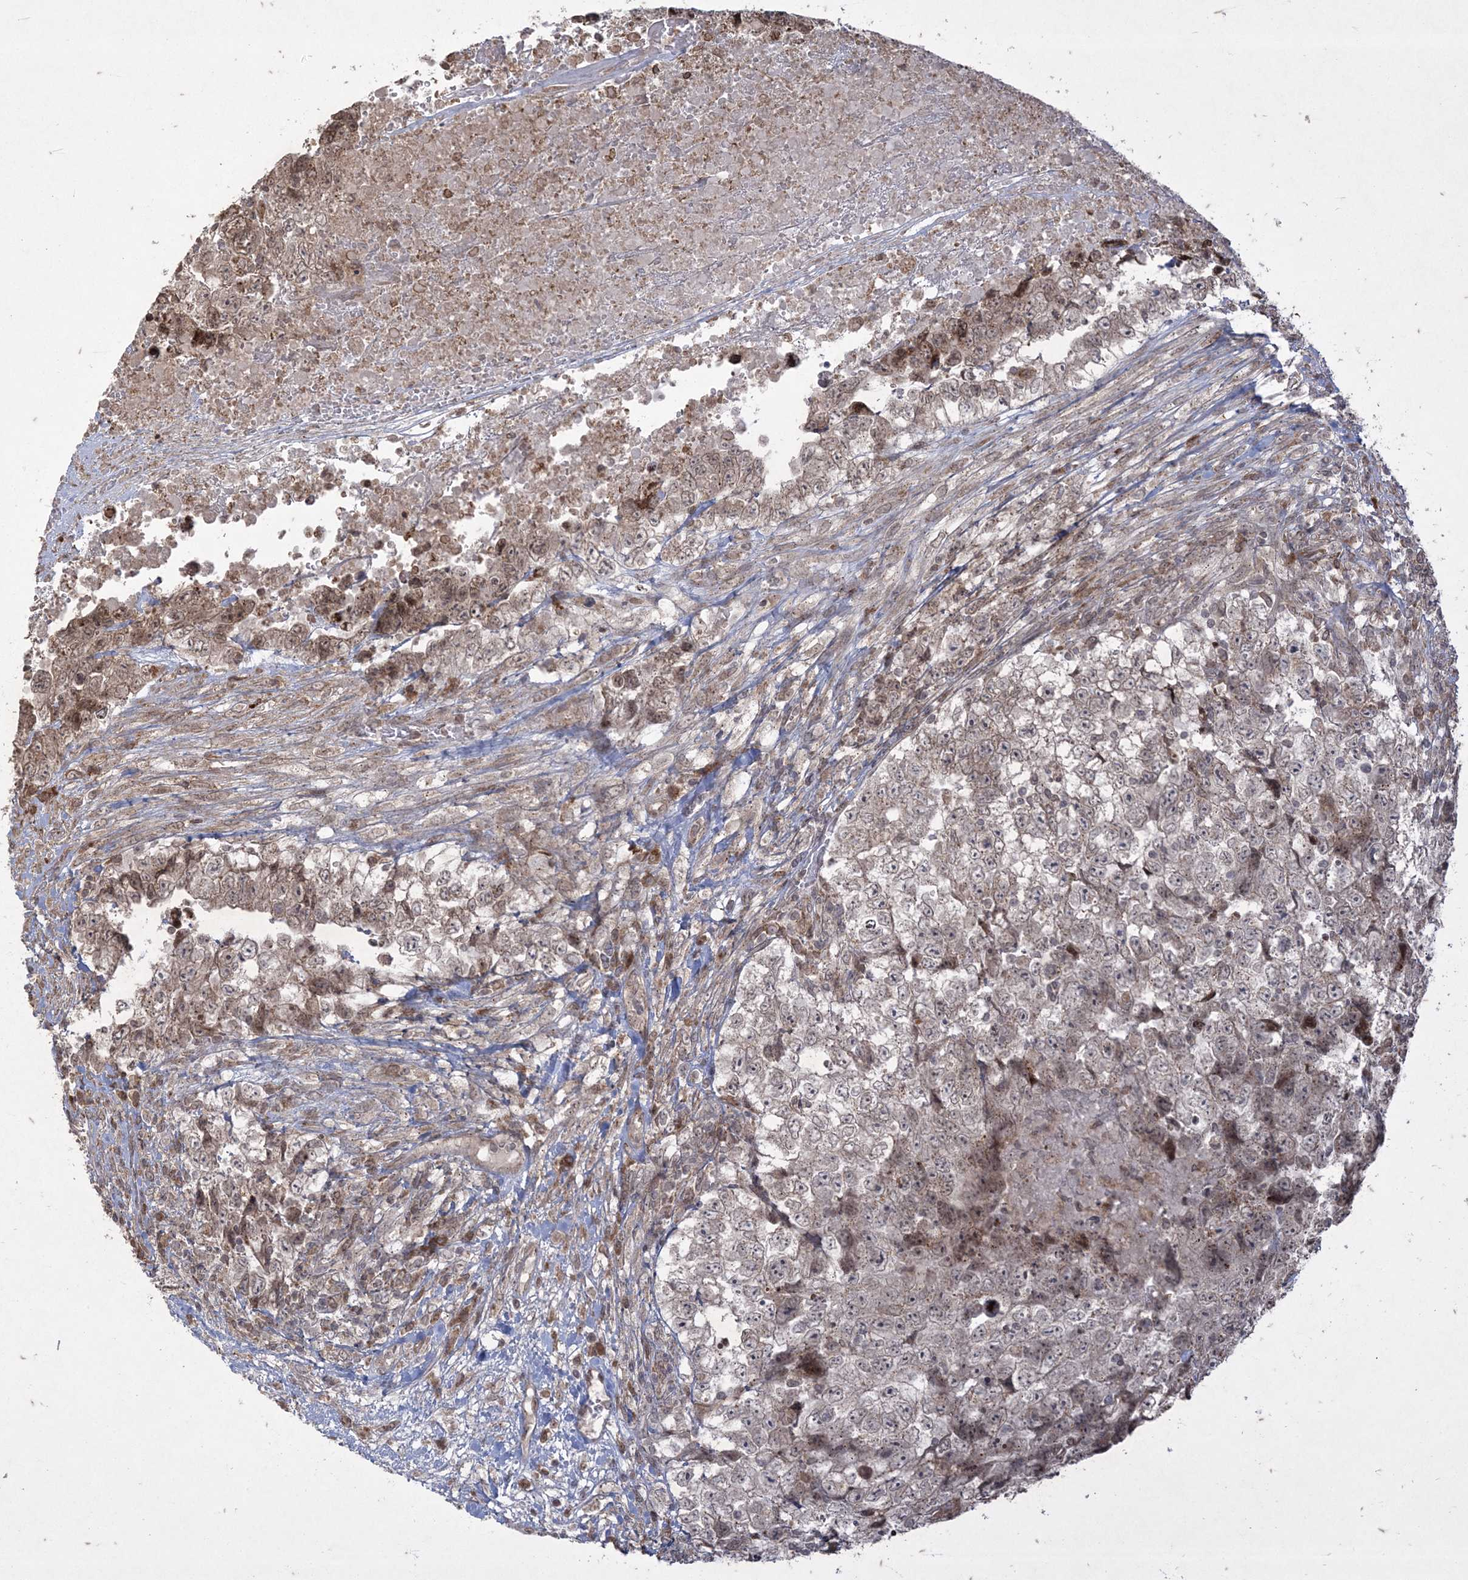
{"staining": {"intensity": "weak", "quantity": "<25%", "location": "nuclear"}, "tissue": "testis cancer", "cell_type": "Tumor cells", "image_type": "cancer", "snomed": [{"axis": "morphology", "description": "Carcinoma, Embryonal, NOS"}, {"axis": "topography", "description": "Testis"}], "caption": "Tumor cells are negative for brown protein staining in testis embryonal carcinoma.", "gene": "RRAS", "patient": {"sex": "male", "age": 37}}